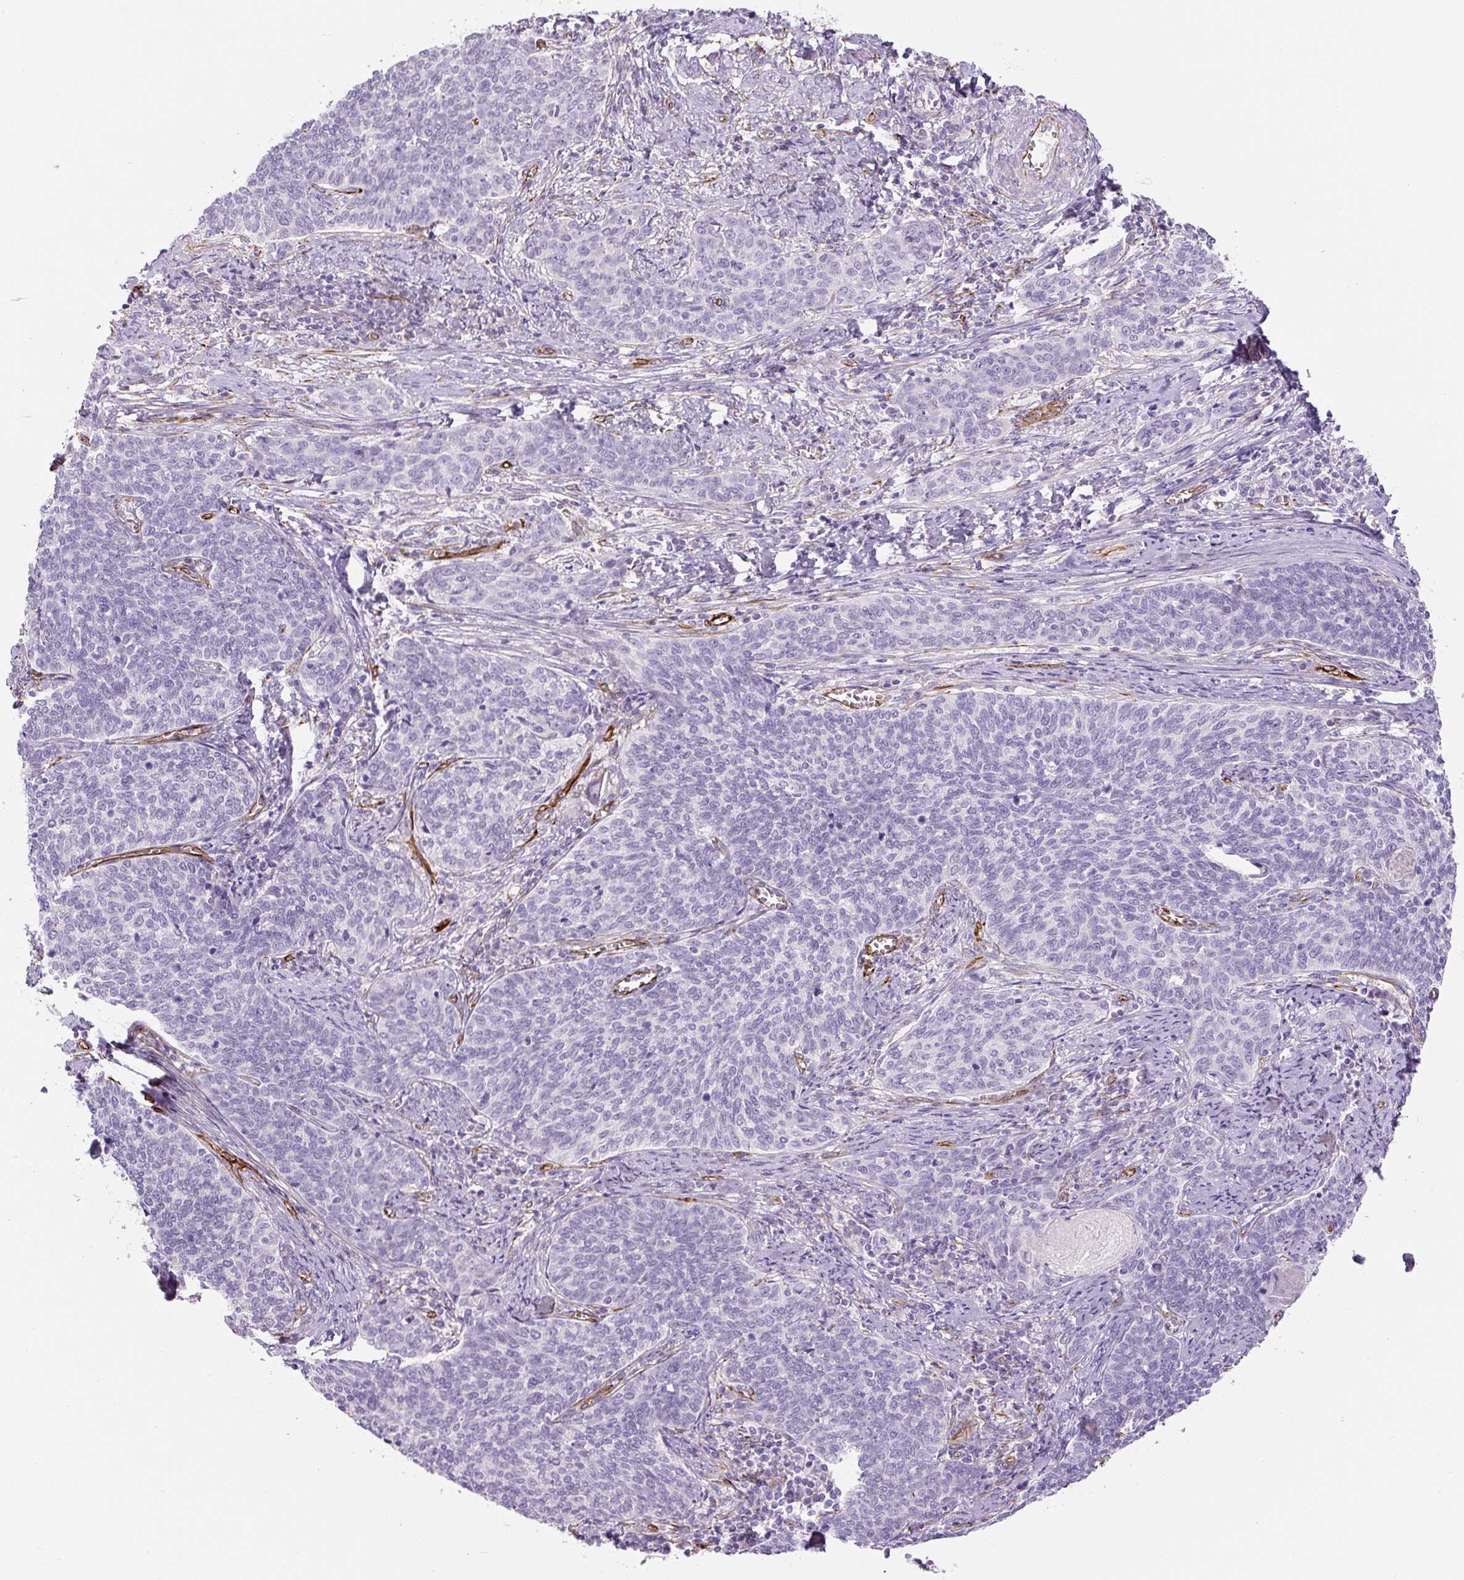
{"staining": {"intensity": "negative", "quantity": "none", "location": "none"}, "tissue": "cervical cancer", "cell_type": "Tumor cells", "image_type": "cancer", "snomed": [{"axis": "morphology", "description": "Squamous cell carcinoma, NOS"}, {"axis": "topography", "description": "Cervix"}], "caption": "Immunohistochemistry (IHC) of cervical squamous cell carcinoma shows no expression in tumor cells.", "gene": "NES", "patient": {"sex": "female", "age": 39}}